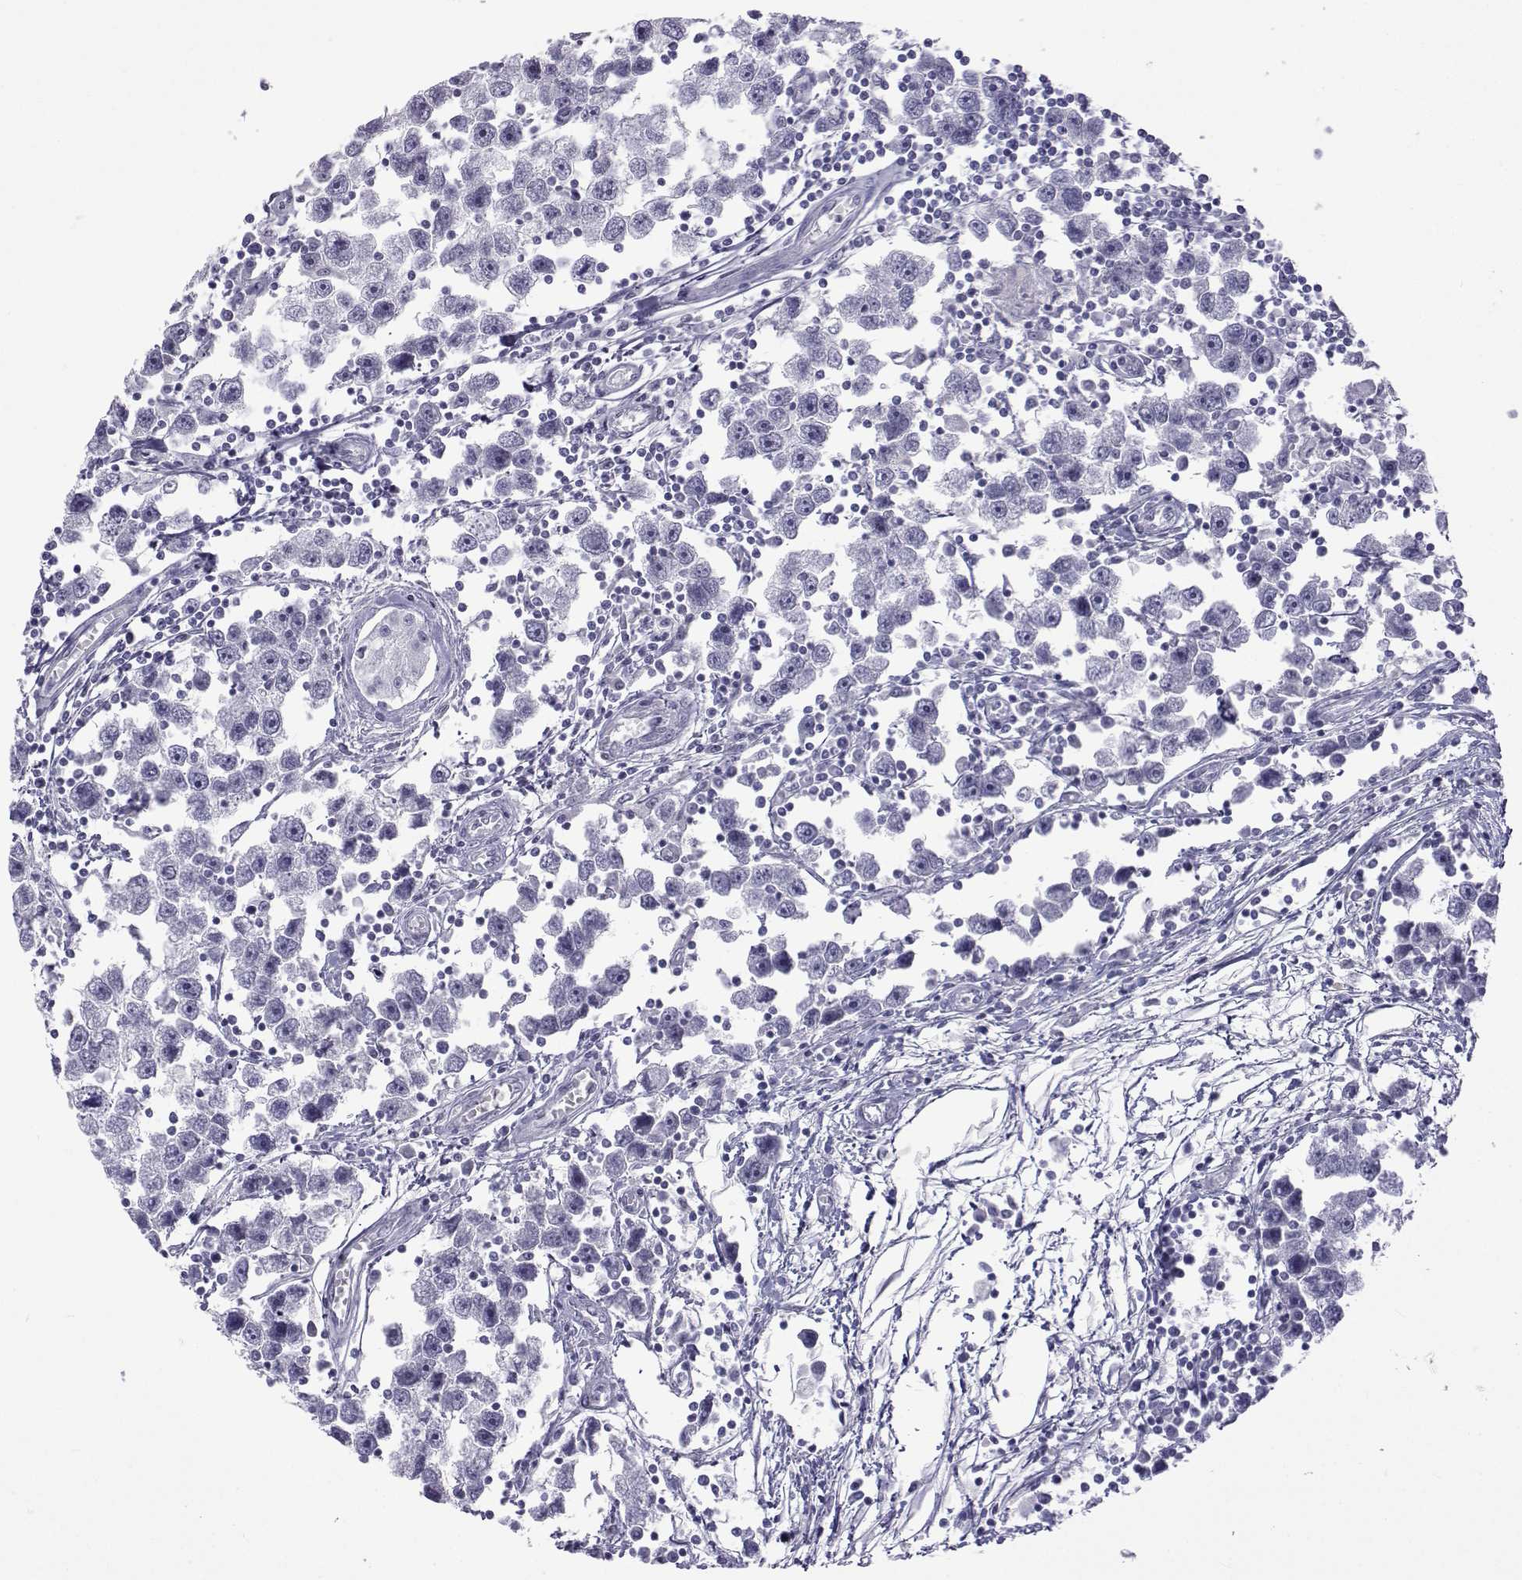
{"staining": {"intensity": "negative", "quantity": "none", "location": "none"}, "tissue": "testis cancer", "cell_type": "Tumor cells", "image_type": "cancer", "snomed": [{"axis": "morphology", "description": "Seminoma, NOS"}, {"axis": "topography", "description": "Testis"}], "caption": "Immunohistochemistry micrograph of testis seminoma stained for a protein (brown), which demonstrates no positivity in tumor cells.", "gene": "ACTL7A", "patient": {"sex": "male", "age": 30}}